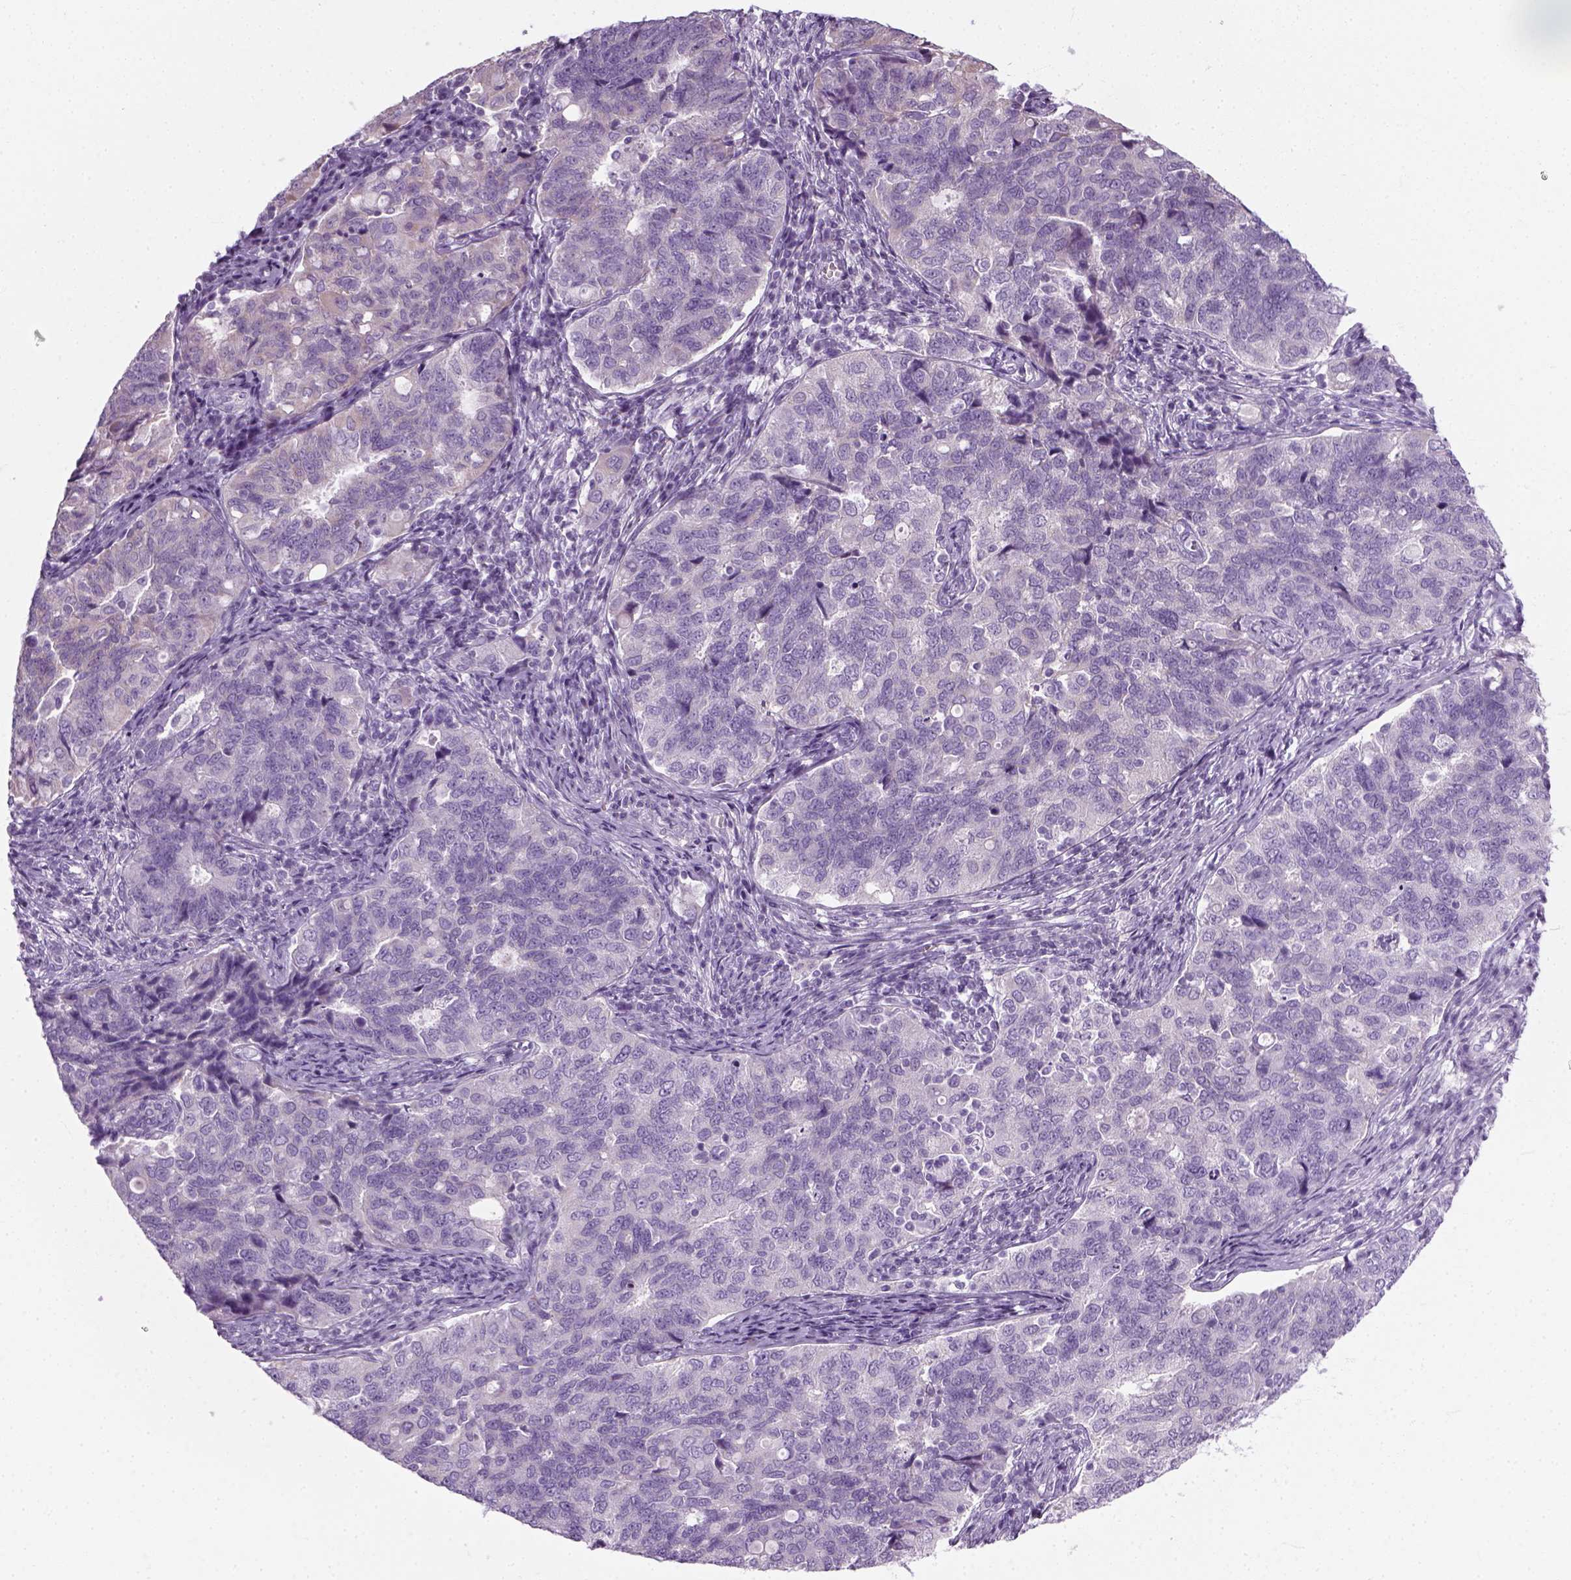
{"staining": {"intensity": "negative", "quantity": "none", "location": "none"}, "tissue": "endometrial cancer", "cell_type": "Tumor cells", "image_type": "cancer", "snomed": [{"axis": "morphology", "description": "Adenocarcinoma, NOS"}, {"axis": "topography", "description": "Endometrium"}], "caption": "Immunohistochemistry micrograph of human endometrial cancer stained for a protein (brown), which demonstrates no expression in tumor cells.", "gene": "SLC12A5", "patient": {"sex": "female", "age": 43}}